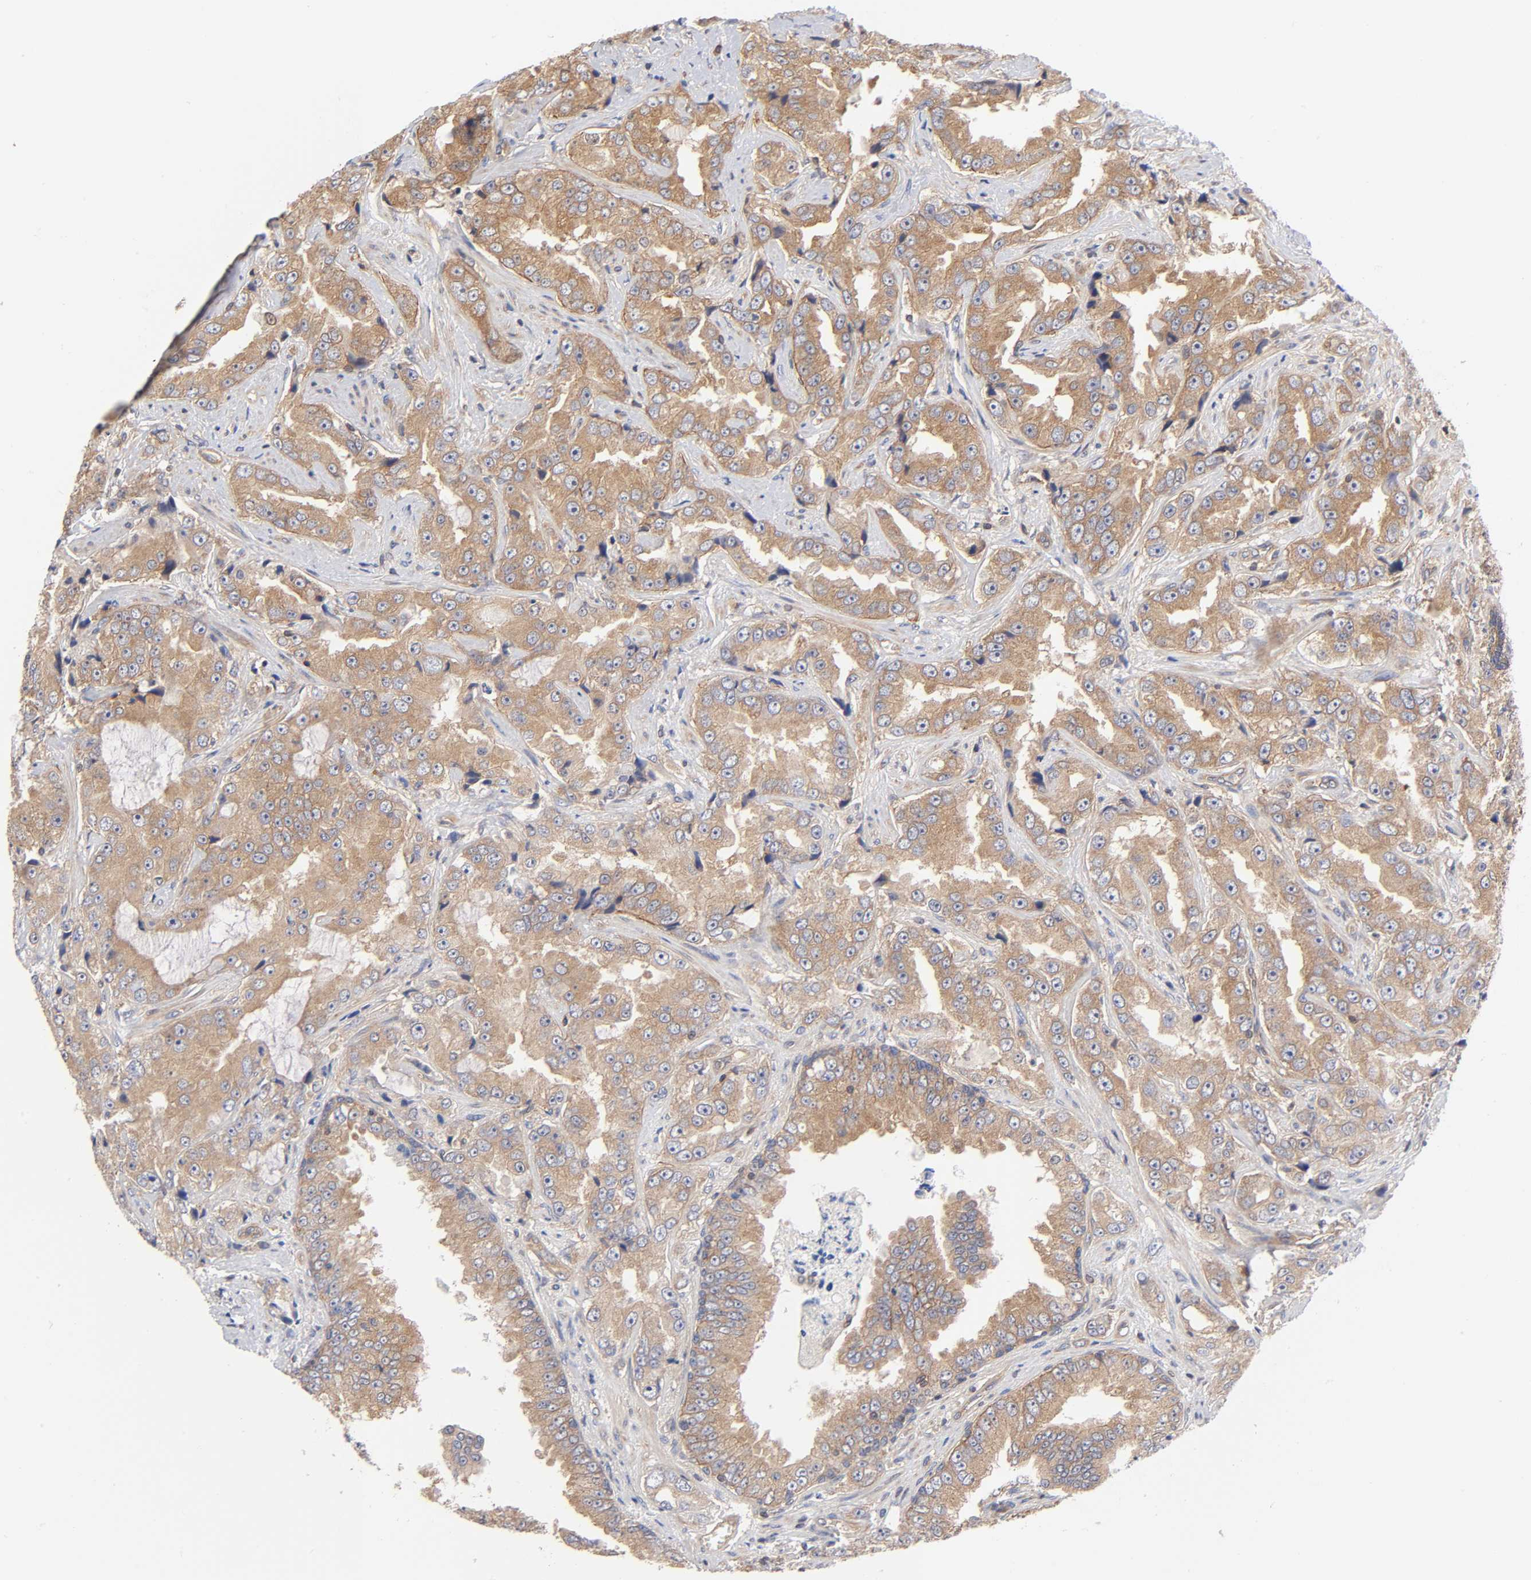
{"staining": {"intensity": "weak", "quantity": ">75%", "location": "cytoplasmic/membranous"}, "tissue": "prostate cancer", "cell_type": "Tumor cells", "image_type": "cancer", "snomed": [{"axis": "morphology", "description": "Adenocarcinoma, High grade"}, {"axis": "topography", "description": "Prostate"}], "caption": "A low amount of weak cytoplasmic/membranous staining is appreciated in approximately >75% of tumor cells in prostate cancer (high-grade adenocarcinoma) tissue.", "gene": "STRN3", "patient": {"sex": "male", "age": 73}}